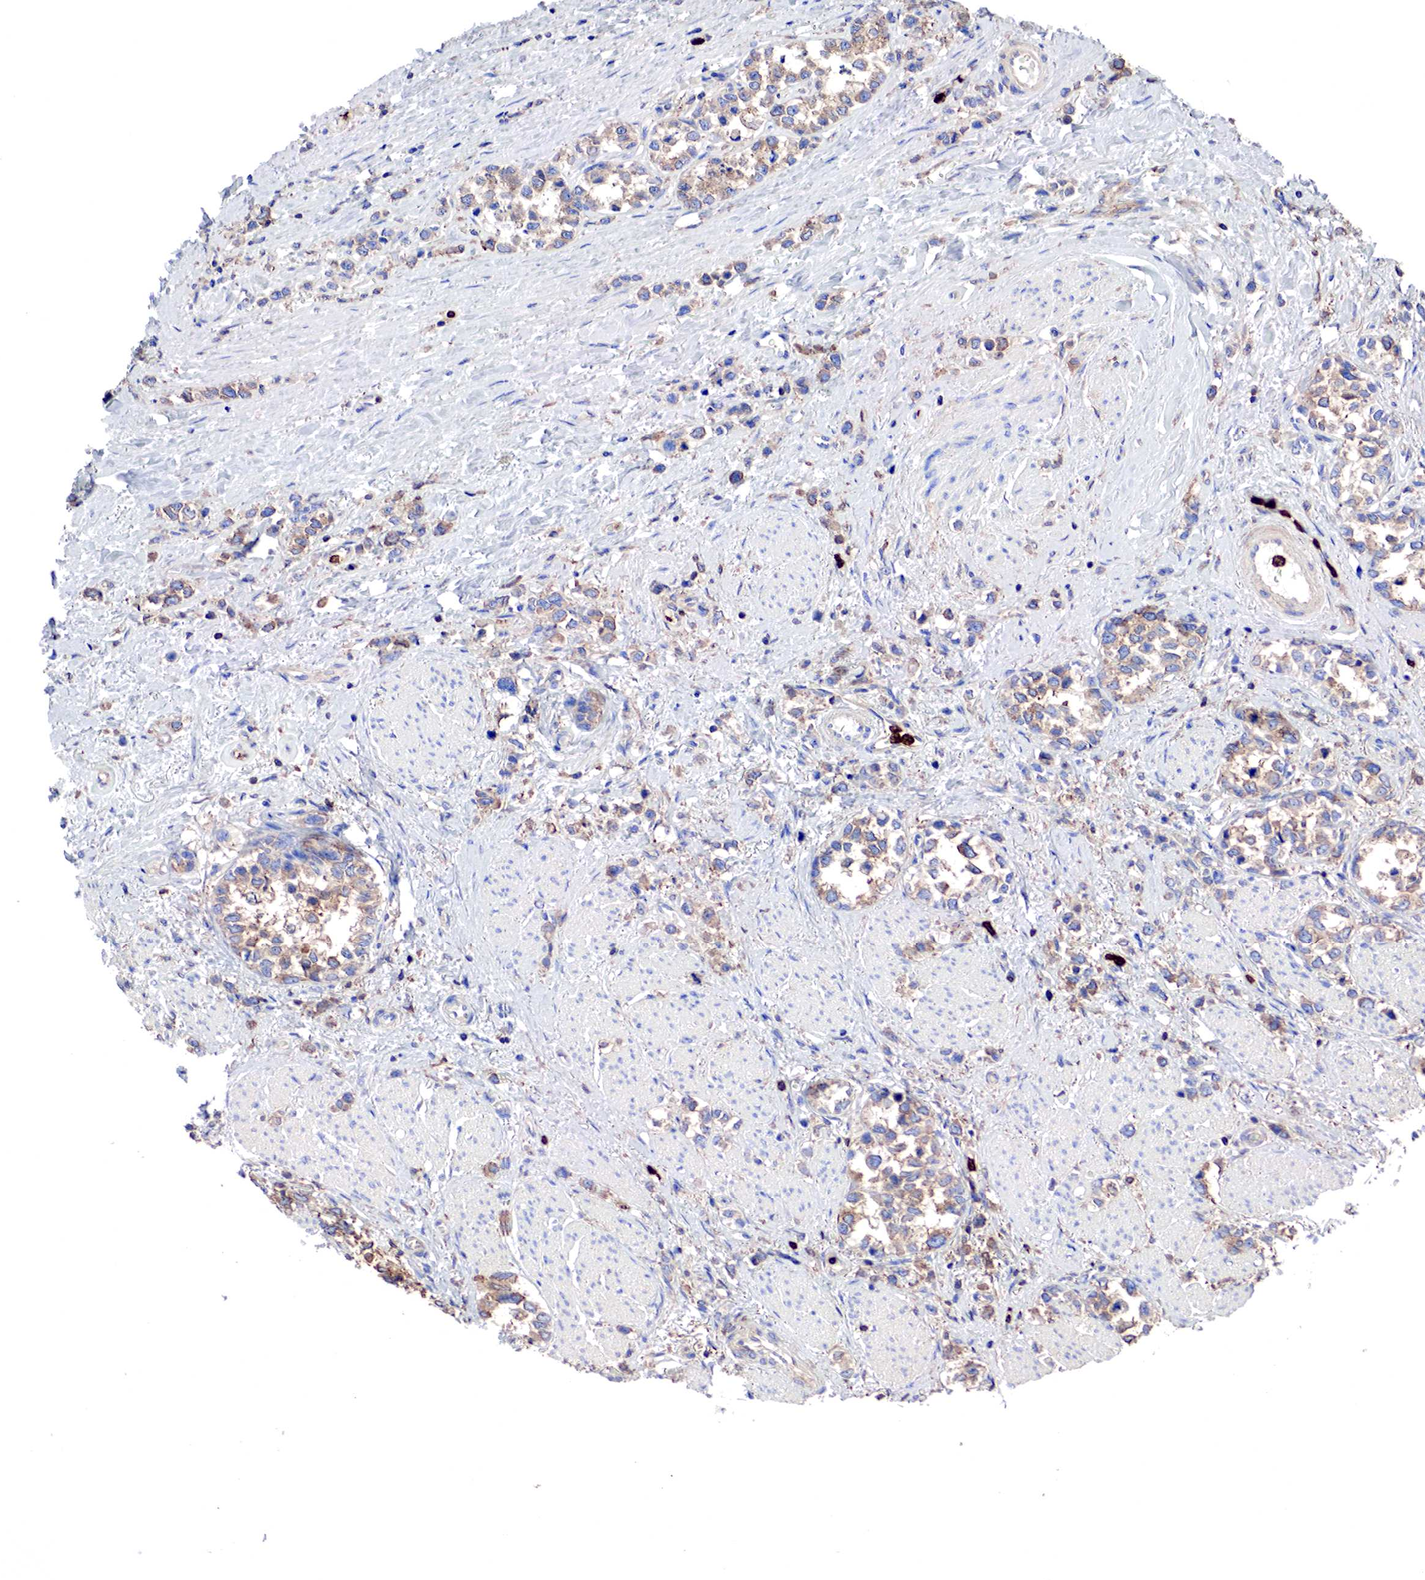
{"staining": {"intensity": "weak", "quantity": "25%-75%", "location": "cytoplasmic/membranous"}, "tissue": "stomach cancer", "cell_type": "Tumor cells", "image_type": "cancer", "snomed": [{"axis": "morphology", "description": "Adenocarcinoma, NOS"}, {"axis": "topography", "description": "Stomach, upper"}], "caption": "Immunohistochemistry (IHC) staining of stomach cancer, which exhibits low levels of weak cytoplasmic/membranous expression in approximately 25%-75% of tumor cells indicating weak cytoplasmic/membranous protein positivity. The staining was performed using DAB (brown) for protein detection and nuclei were counterstained in hematoxylin (blue).", "gene": "G6PD", "patient": {"sex": "male", "age": 76}}